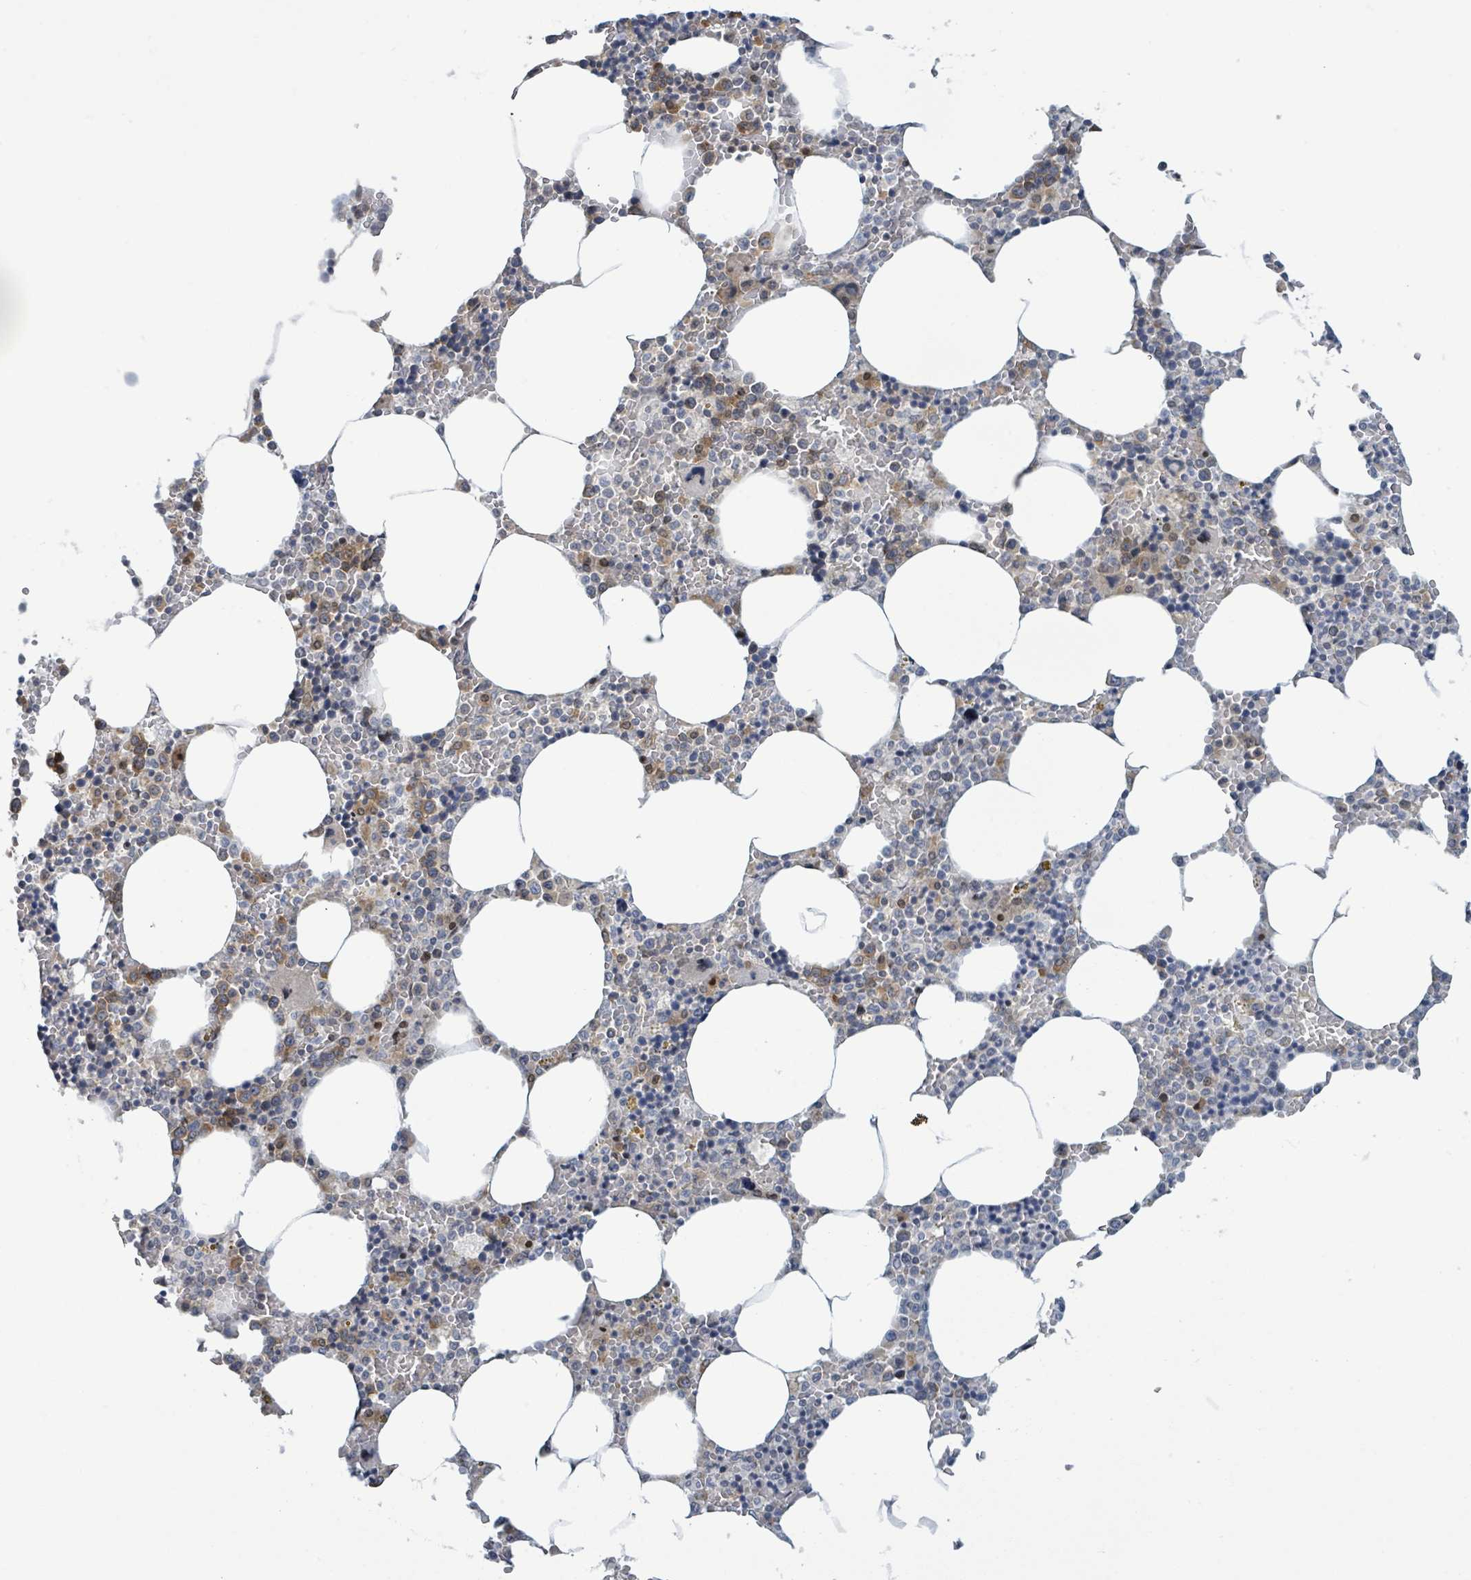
{"staining": {"intensity": "moderate", "quantity": "<25%", "location": "cytoplasmic/membranous"}, "tissue": "bone marrow", "cell_type": "Hematopoietic cells", "image_type": "normal", "snomed": [{"axis": "morphology", "description": "Normal tissue, NOS"}, {"axis": "topography", "description": "Bone marrow"}], "caption": "IHC micrograph of benign bone marrow: human bone marrow stained using immunohistochemistry (IHC) exhibits low levels of moderate protein expression localized specifically in the cytoplasmic/membranous of hematopoietic cells, appearing as a cytoplasmic/membranous brown color.", "gene": "RPL32", "patient": {"sex": "male", "age": 70}}